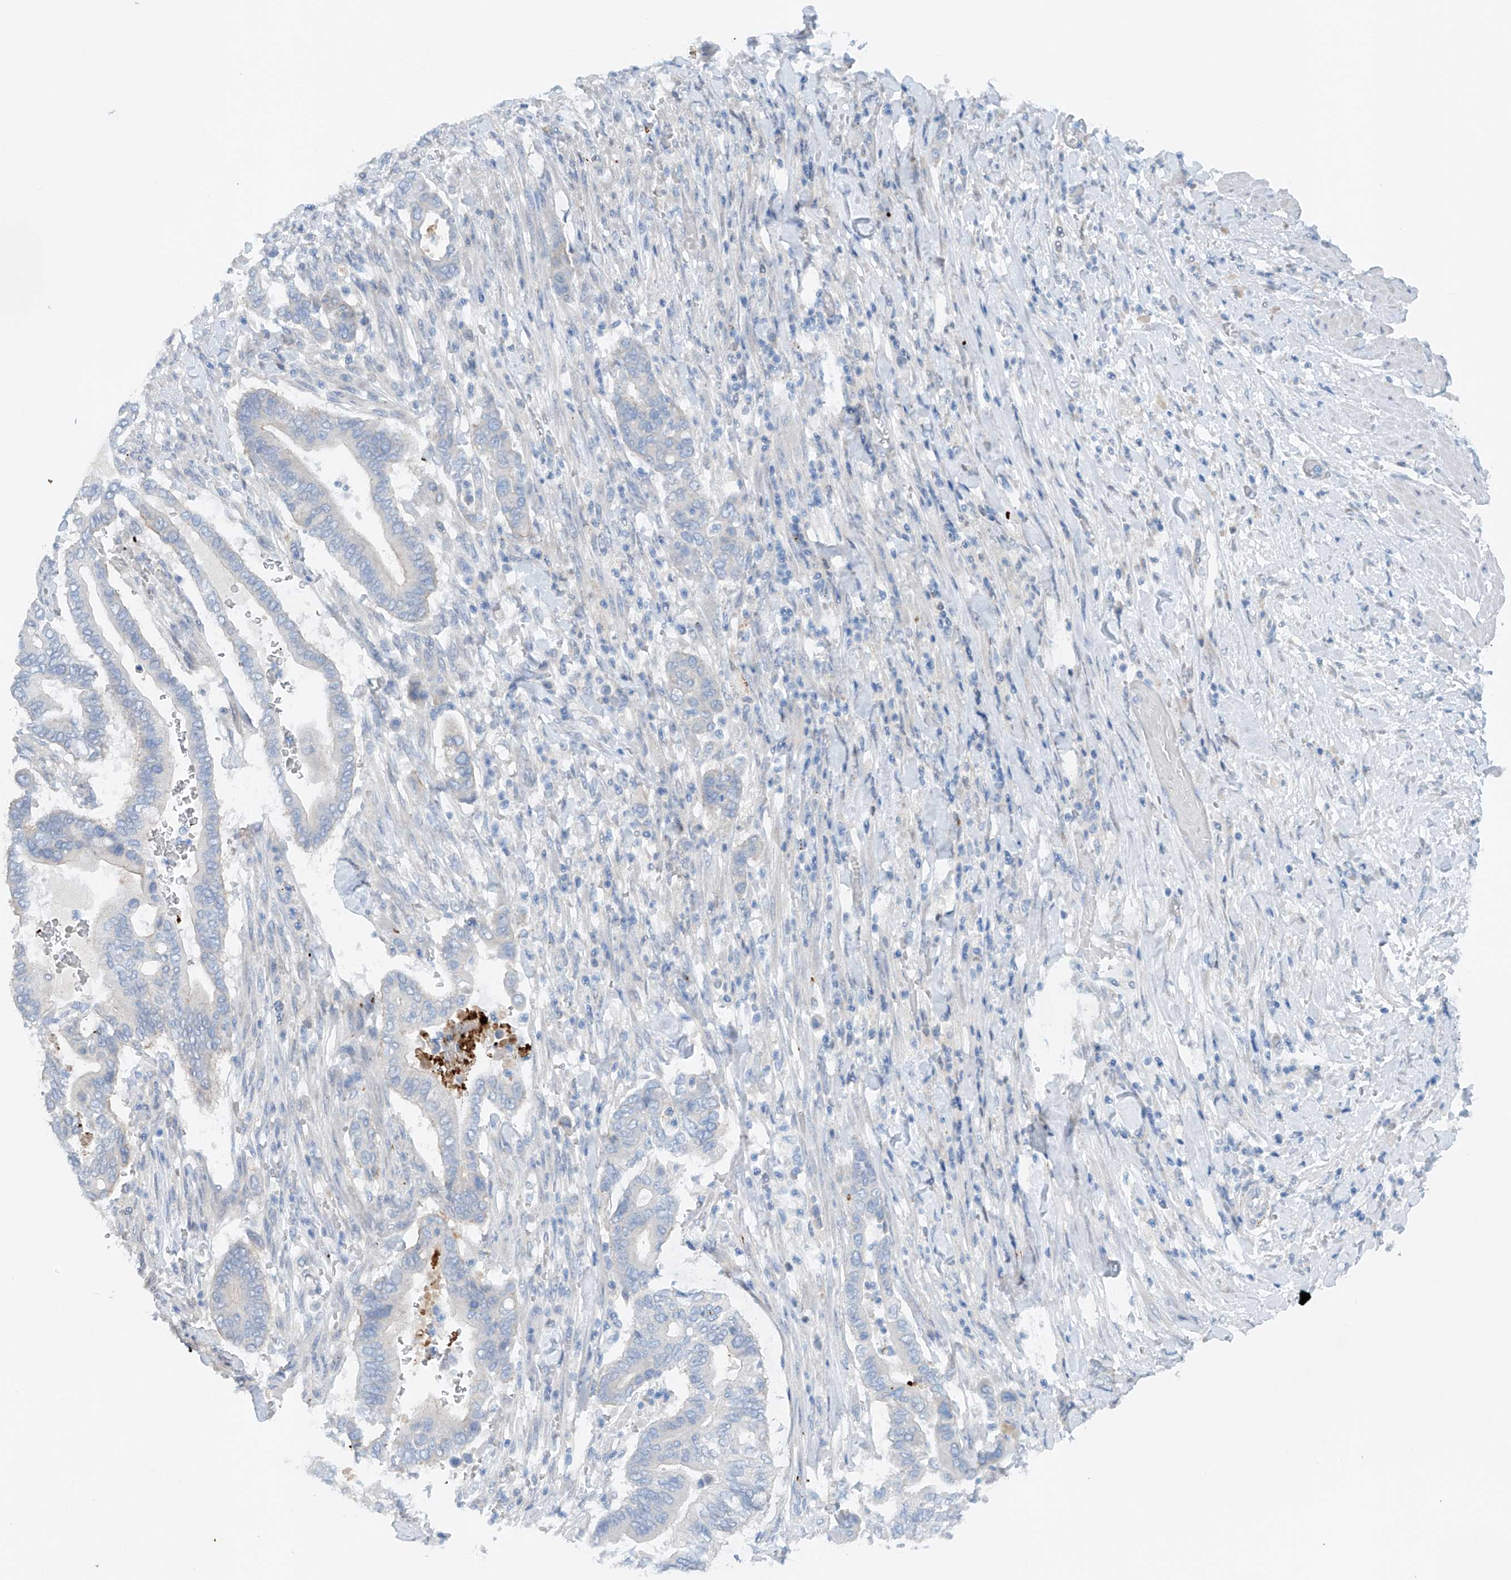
{"staining": {"intensity": "negative", "quantity": "none", "location": "none"}, "tissue": "pancreatic cancer", "cell_type": "Tumor cells", "image_type": "cancer", "snomed": [{"axis": "morphology", "description": "Adenocarcinoma, NOS"}, {"axis": "topography", "description": "Pancreas"}], "caption": "Tumor cells are negative for protein expression in human pancreatic cancer (adenocarcinoma).", "gene": "CEP85L", "patient": {"sex": "male", "age": 68}}